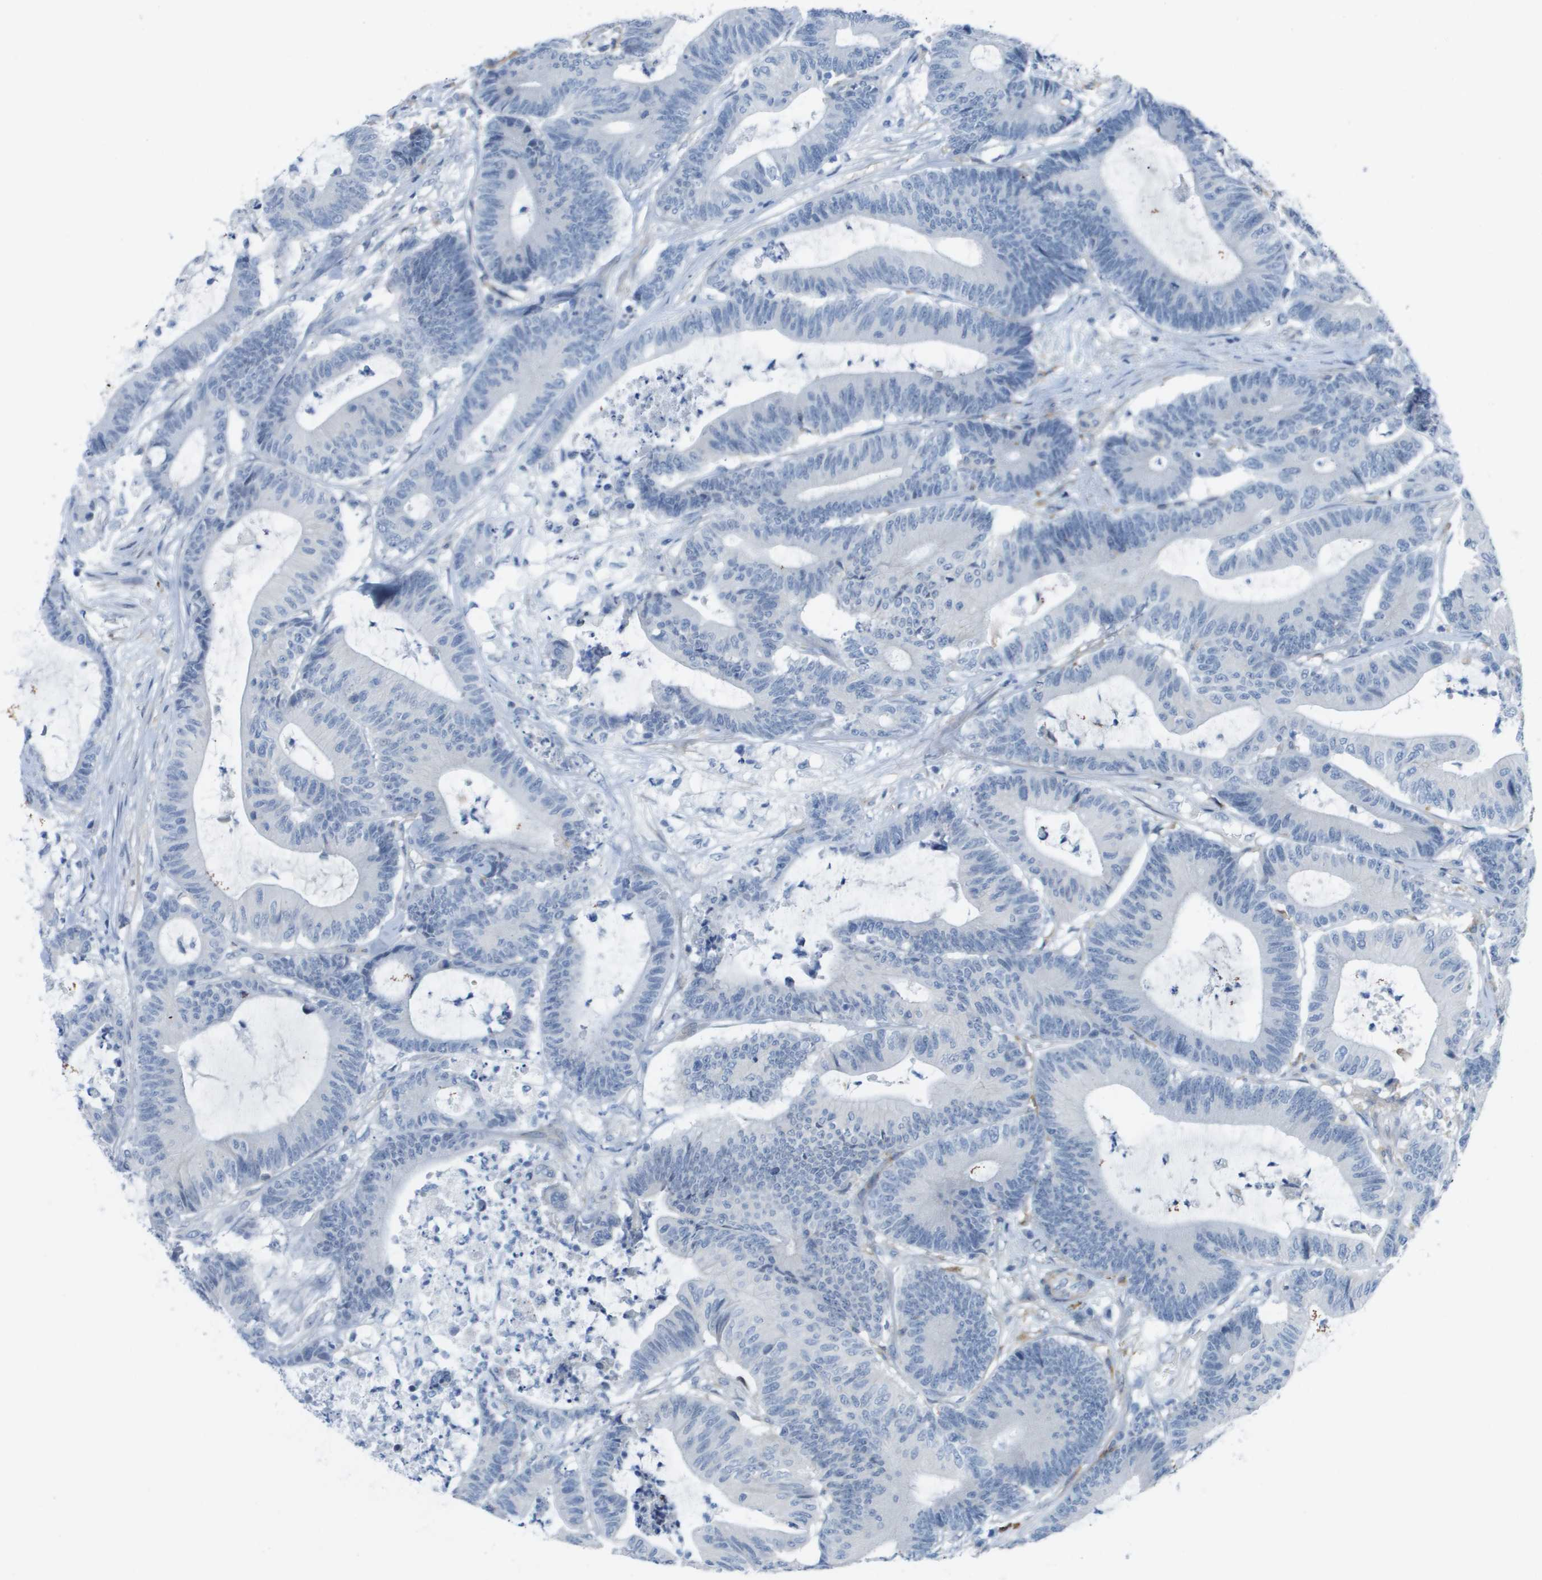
{"staining": {"intensity": "negative", "quantity": "none", "location": "none"}, "tissue": "colorectal cancer", "cell_type": "Tumor cells", "image_type": "cancer", "snomed": [{"axis": "morphology", "description": "Adenocarcinoma, NOS"}, {"axis": "topography", "description": "Colon"}], "caption": "High power microscopy image of an IHC image of colorectal adenocarcinoma, revealing no significant staining in tumor cells. (DAB IHC visualized using brightfield microscopy, high magnification).", "gene": "ZBTB43", "patient": {"sex": "female", "age": 84}}